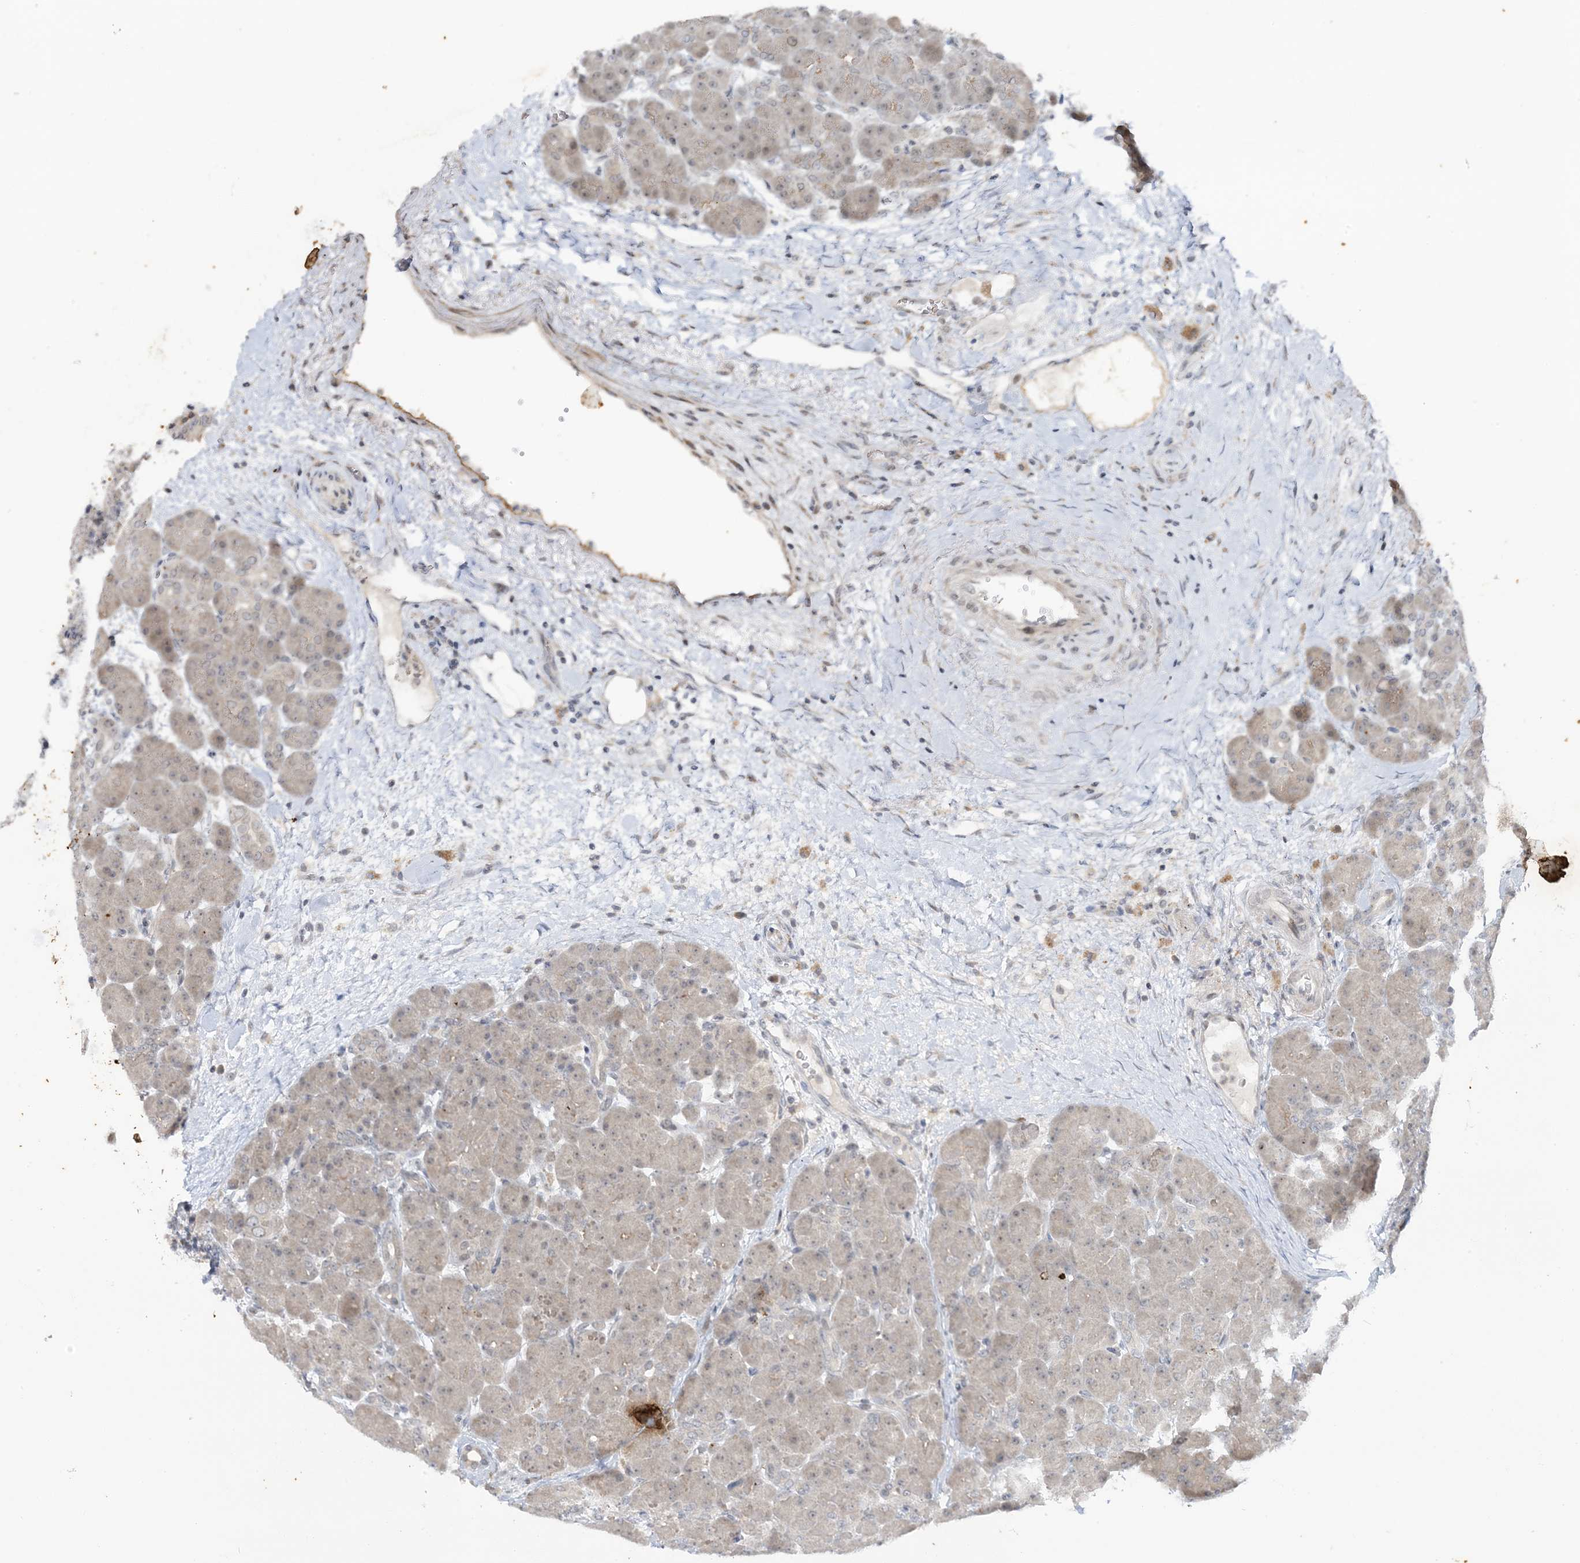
{"staining": {"intensity": "weak", "quantity": "<25%", "location": "cytoplasmic/membranous,nuclear"}, "tissue": "pancreas", "cell_type": "Exocrine glandular cells", "image_type": "normal", "snomed": [{"axis": "morphology", "description": "Normal tissue, NOS"}, {"axis": "topography", "description": "Pancreas"}], "caption": "An IHC micrograph of benign pancreas is shown. There is no staining in exocrine glandular cells of pancreas. The staining was performed using DAB to visualize the protein expression in brown, while the nuclei were stained in blue with hematoxylin (Magnification: 20x).", "gene": "LEXM", "patient": {"sex": "male", "age": 66}}